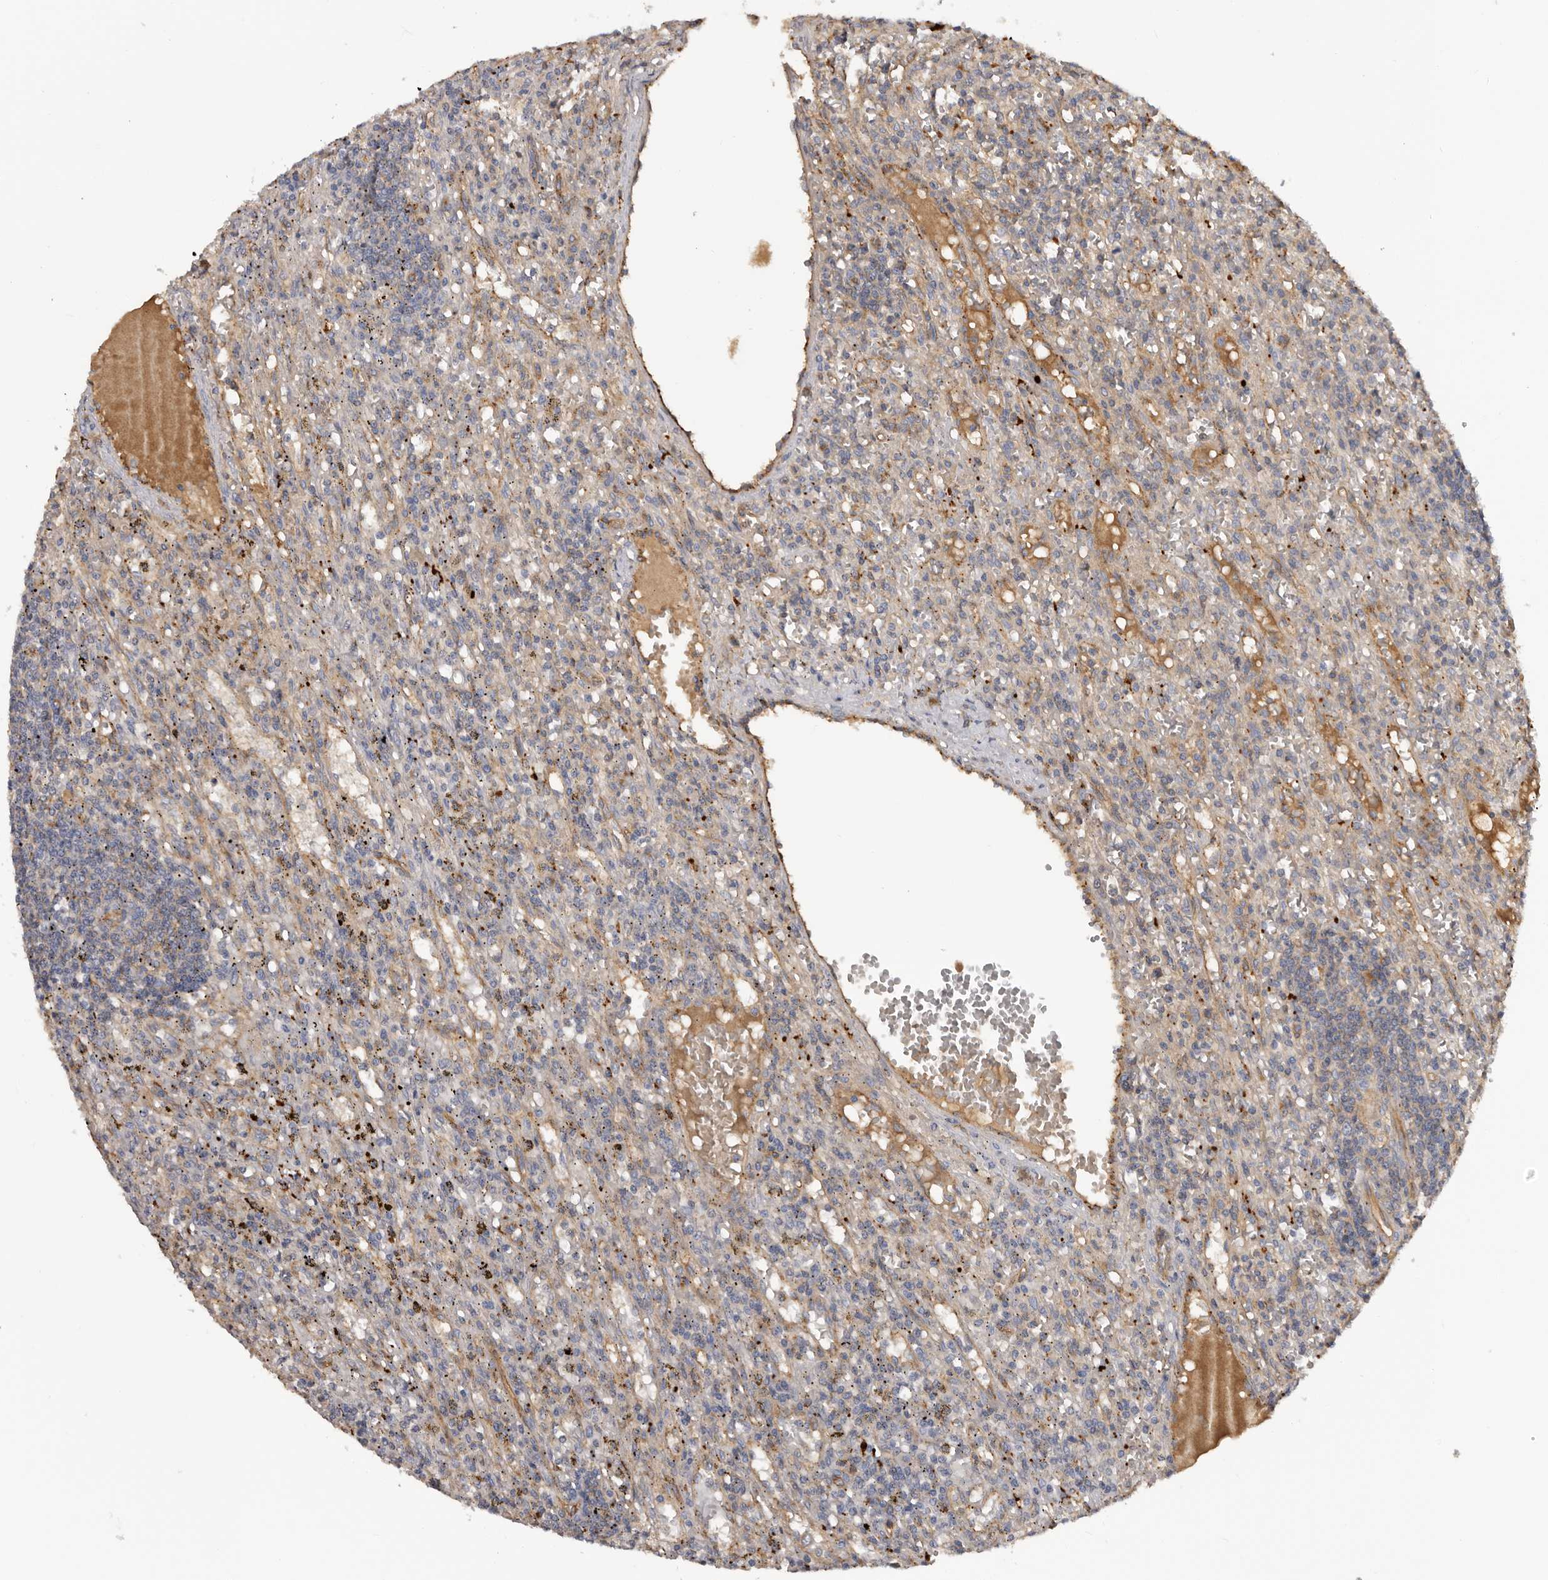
{"staining": {"intensity": "negative", "quantity": "none", "location": "none"}, "tissue": "lymphoma", "cell_type": "Tumor cells", "image_type": "cancer", "snomed": [{"axis": "morphology", "description": "Malignant lymphoma, non-Hodgkin's type, Low grade"}, {"axis": "topography", "description": "Spleen"}], "caption": "Human low-grade malignant lymphoma, non-Hodgkin's type stained for a protein using immunohistochemistry (IHC) shows no expression in tumor cells.", "gene": "INKA2", "patient": {"sex": "male", "age": 76}}